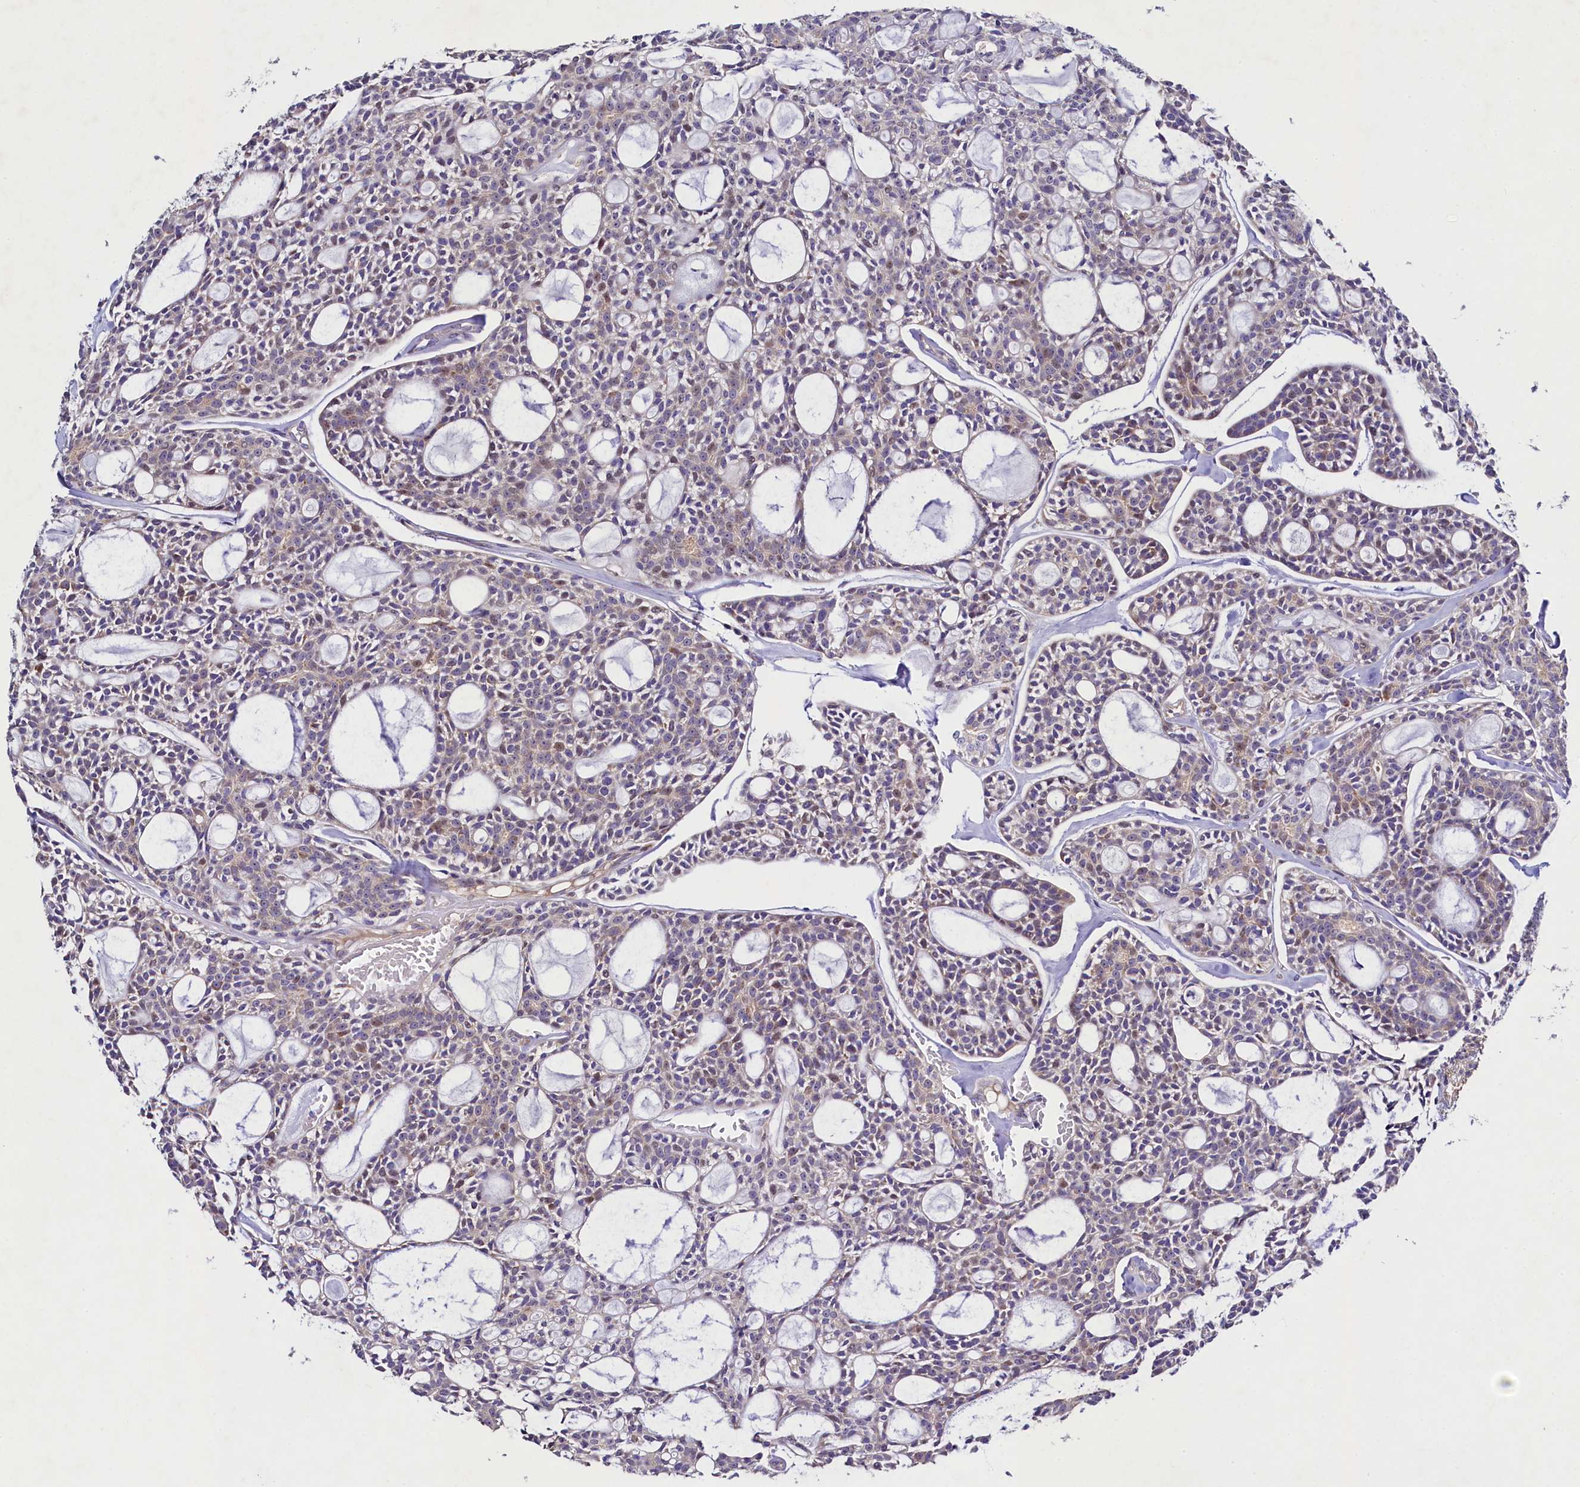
{"staining": {"intensity": "negative", "quantity": "none", "location": "none"}, "tissue": "head and neck cancer", "cell_type": "Tumor cells", "image_type": "cancer", "snomed": [{"axis": "morphology", "description": "Adenocarcinoma, NOS"}, {"axis": "topography", "description": "Salivary gland"}, {"axis": "topography", "description": "Head-Neck"}], "caption": "Immunohistochemical staining of human head and neck cancer shows no significant staining in tumor cells.", "gene": "FXYD6", "patient": {"sex": "male", "age": 55}}